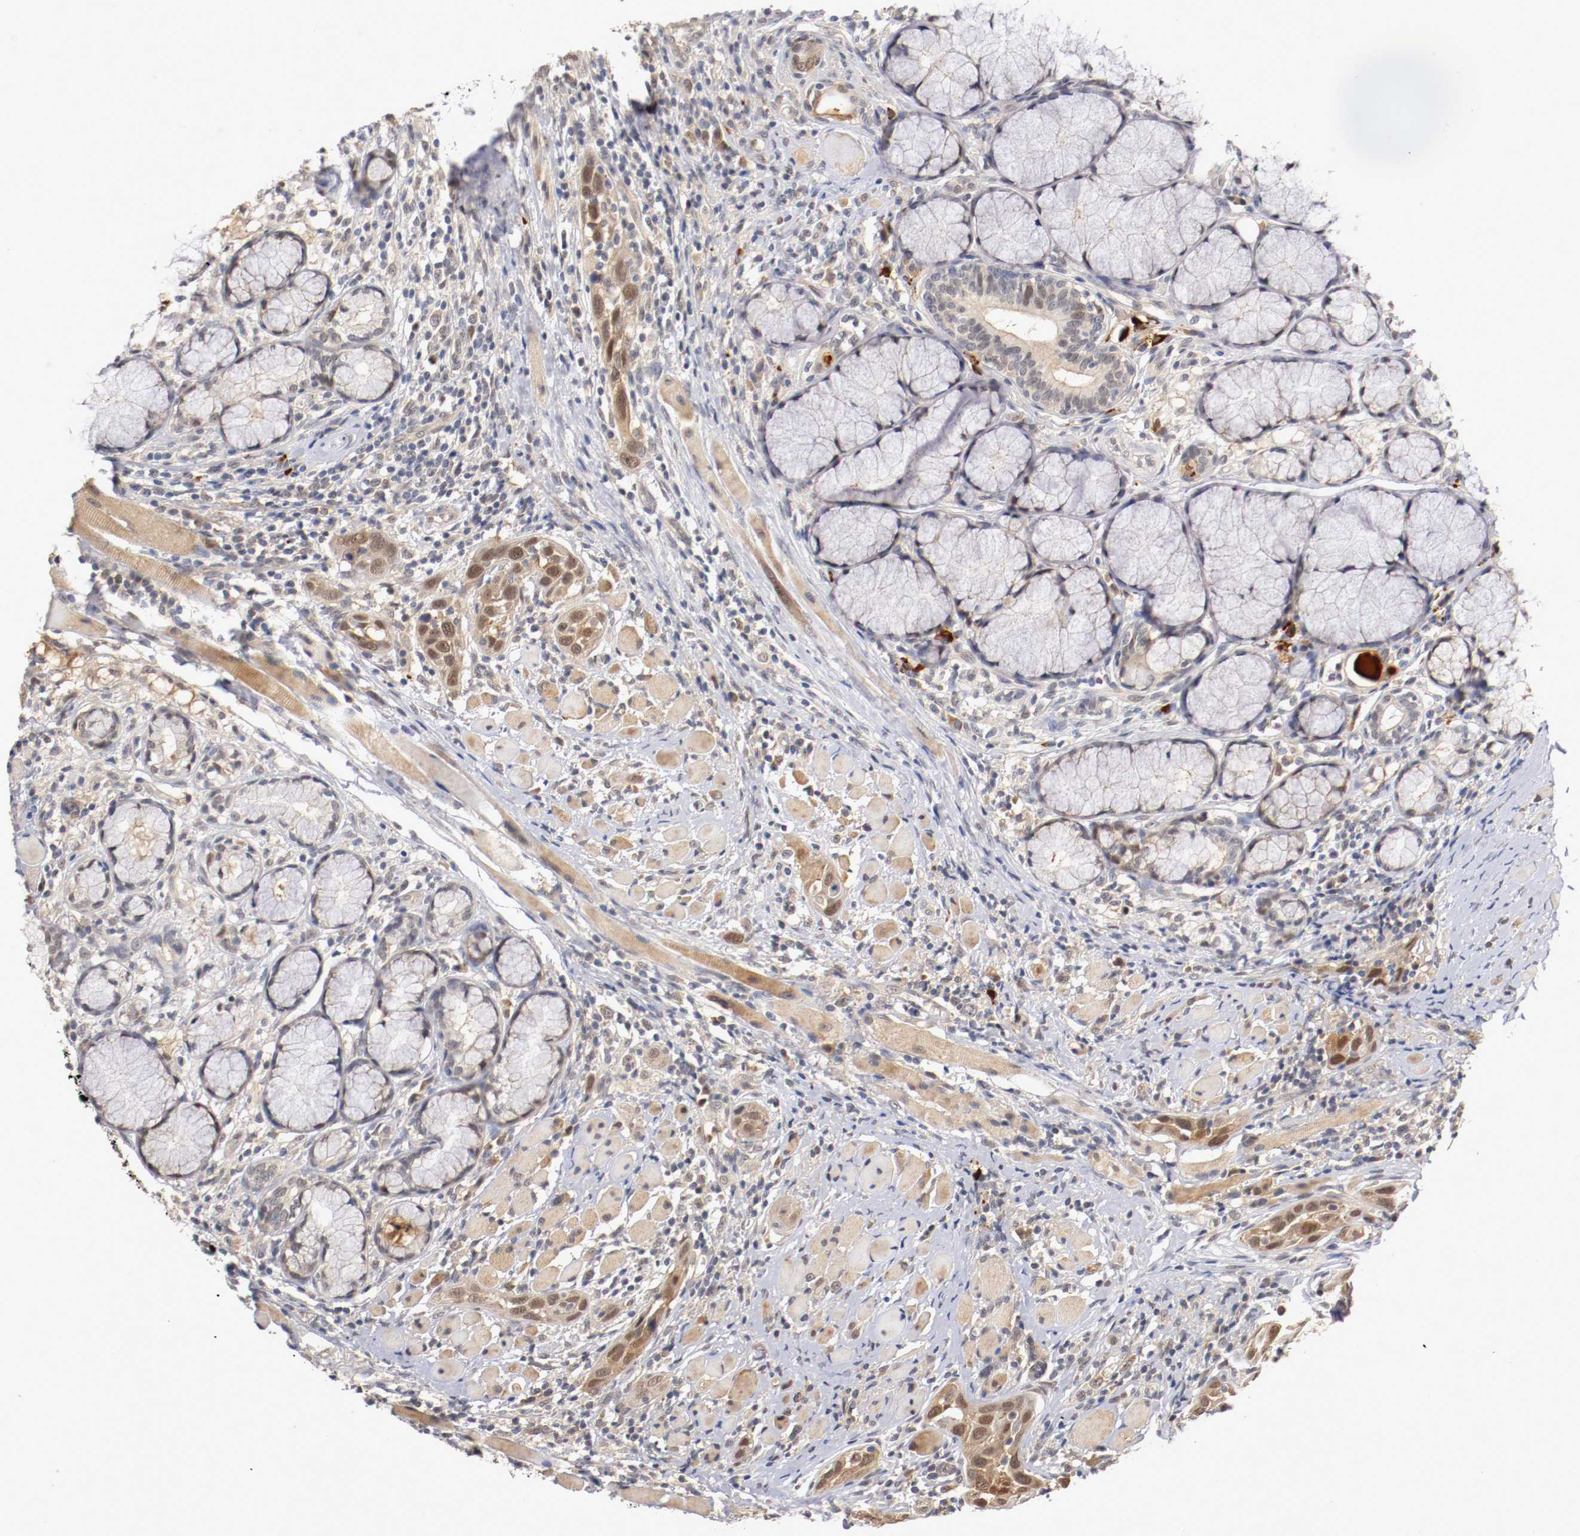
{"staining": {"intensity": "moderate", "quantity": ">75%", "location": "cytoplasmic/membranous,nuclear"}, "tissue": "head and neck cancer", "cell_type": "Tumor cells", "image_type": "cancer", "snomed": [{"axis": "morphology", "description": "Squamous cell carcinoma, NOS"}, {"axis": "topography", "description": "Oral tissue"}, {"axis": "topography", "description": "Head-Neck"}], "caption": "Immunohistochemical staining of human head and neck cancer displays medium levels of moderate cytoplasmic/membranous and nuclear protein positivity in about >75% of tumor cells.", "gene": "DNMT3B", "patient": {"sex": "female", "age": 50}}